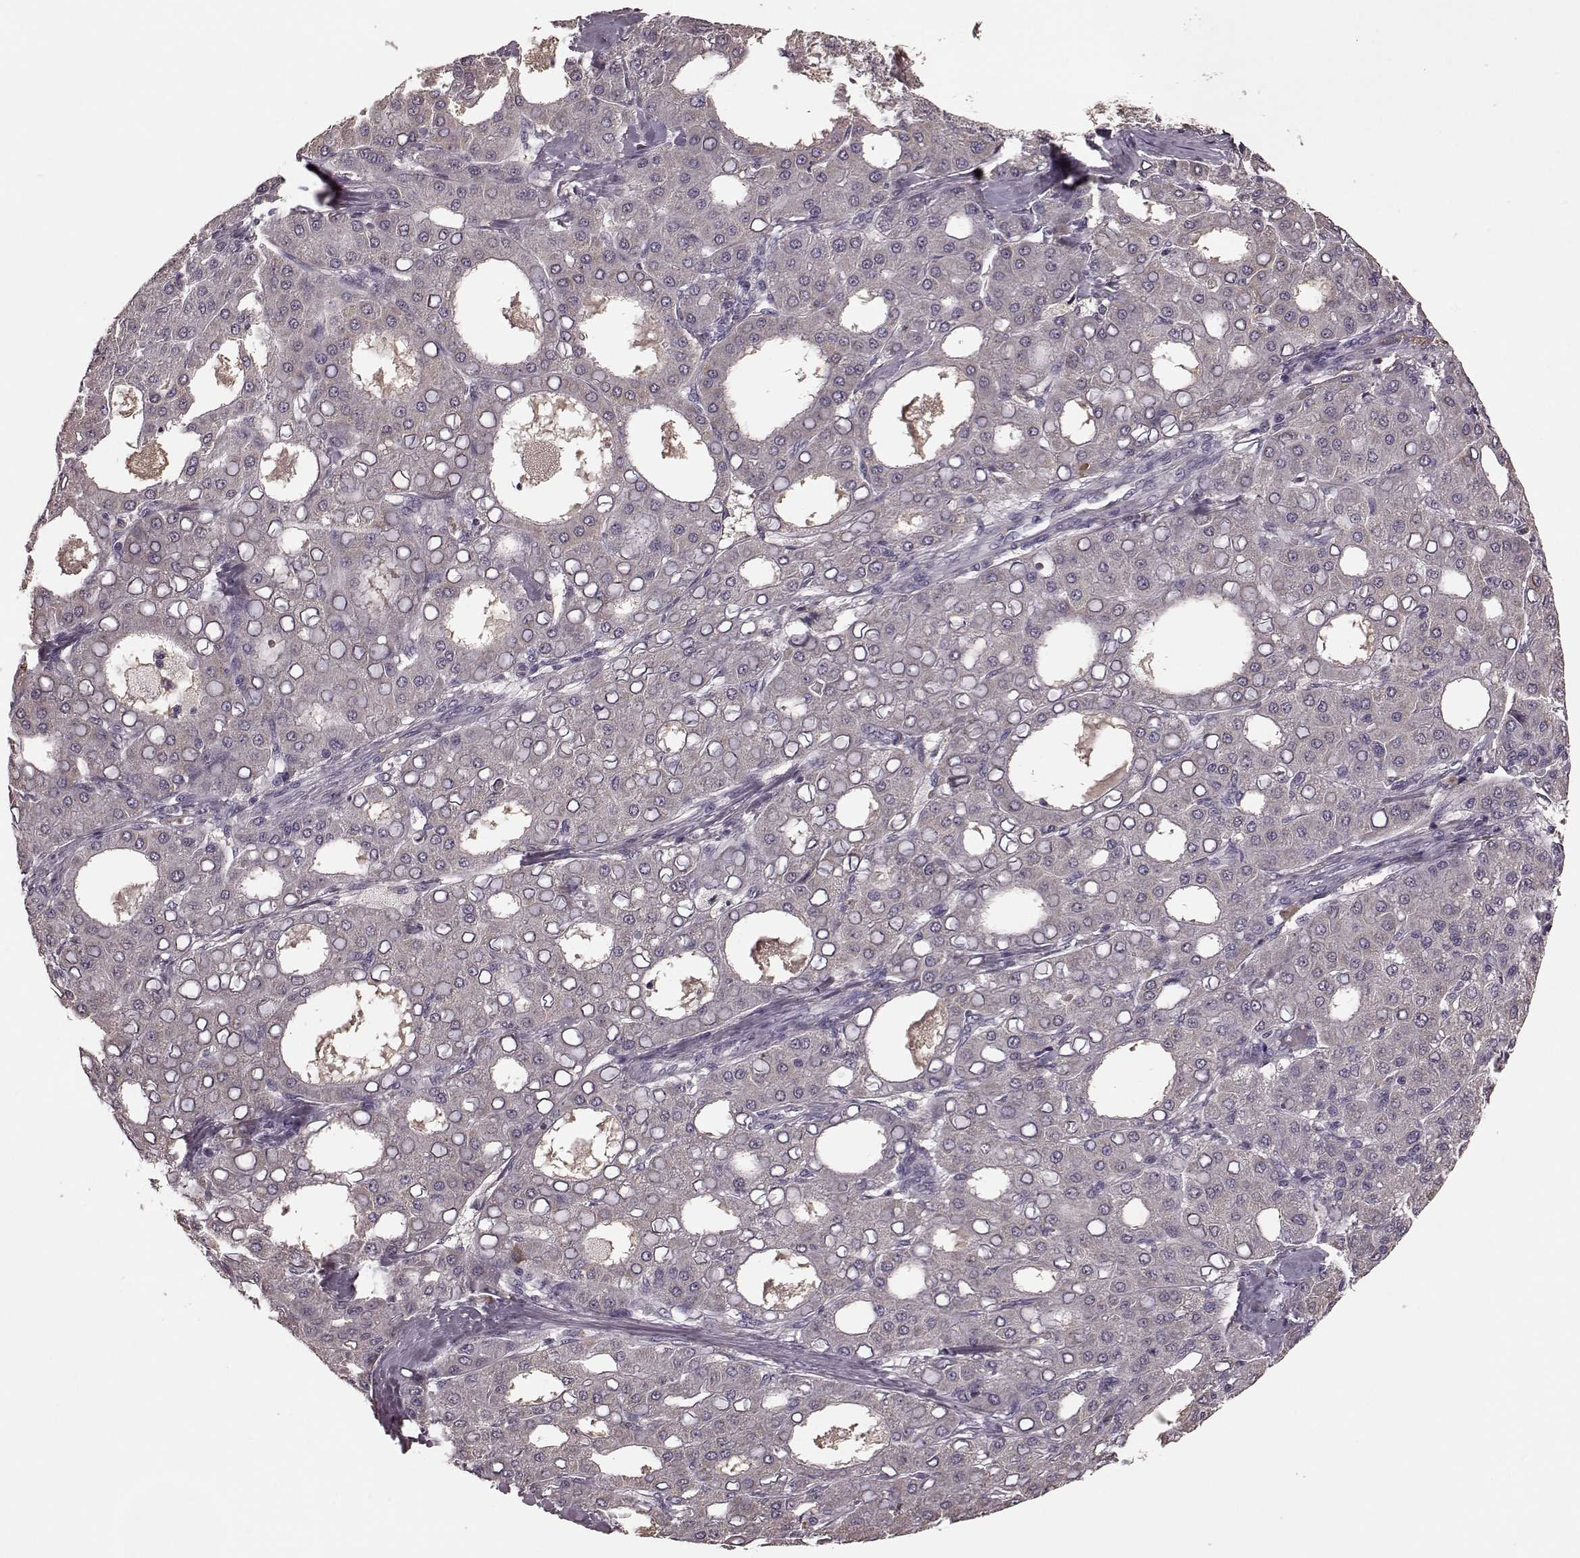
{"staining": {"intensity": "negative", "quantity": "none", "location": "none"}, "tissue": "liver cancer", "cell_type": "Tumor cells", "image_type": "cancer", "snomed": [{"axis": "morphology", "description": "Carcinoma, Hepatocellular, NOS"}, {"axis": "topography", "description": "Liver"}], "caption": "Hepatocellular carcinoma (liver) stained for a protein using immunohistochemistry (IHC) exhibits no positivity tumor cells.", "gene": "NRL", "patient": {"sex": "male", "age": 65}}